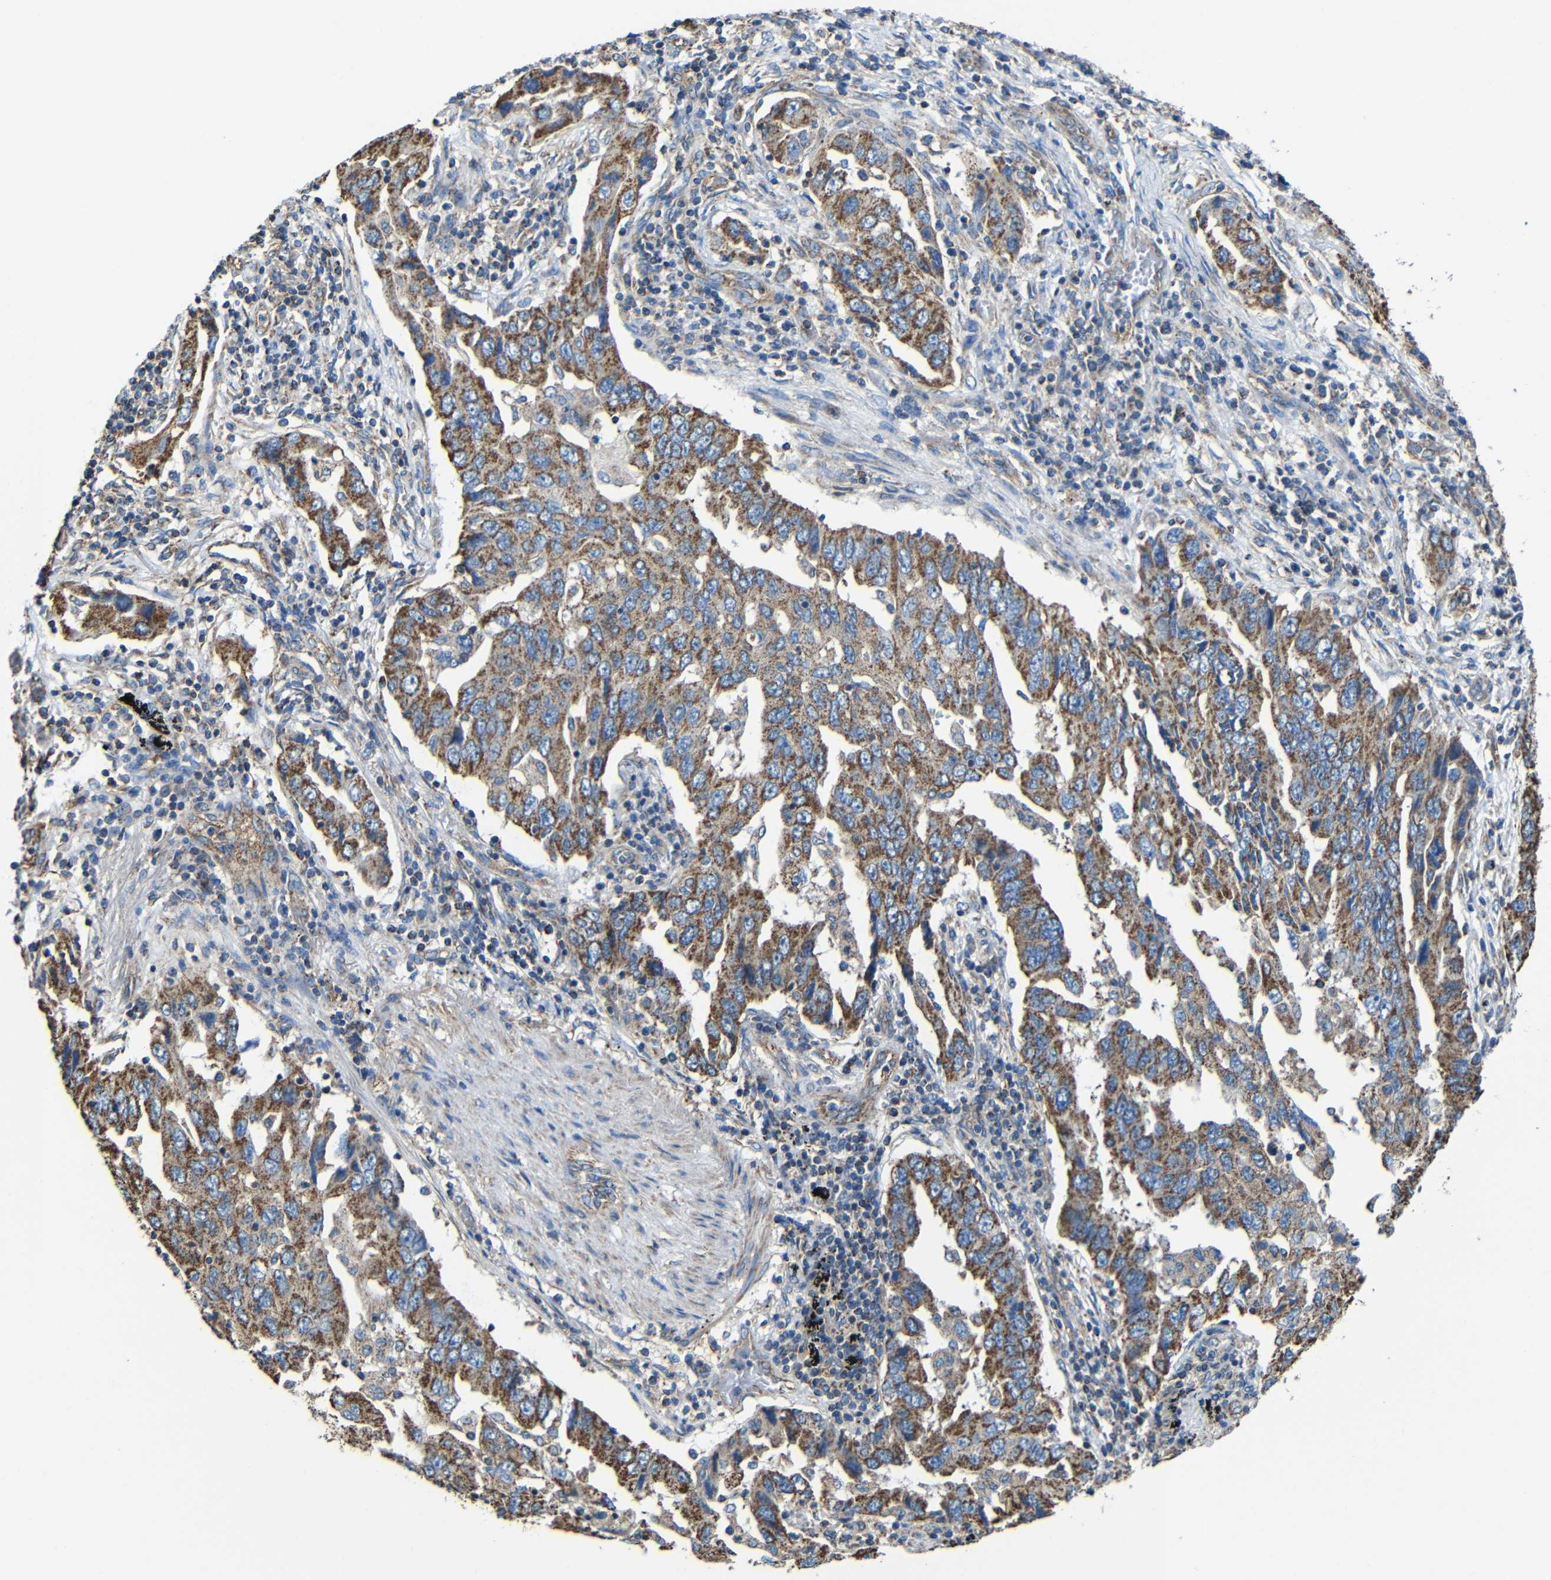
{"staining": {"intensity": "strong", "quantity": ">75%", "location": "cytoplasmic/membranous"}, "tissue": "lung cancer", "cell_type": "Tumor cells", "image_type": "cancer", "snomed": [{"axis": "morphology", "description": "Adenocarcinoma, NOS"}, {"axis": "topography", "description": "Lung"}], "caption": "Lung cancer stained for a protein (brown) shows strong cytoplasmic/membranous positive staining in about >75% of tumor cells.", "gene": "INTS6L", "patient": {"sex": "female", "age": 65}}